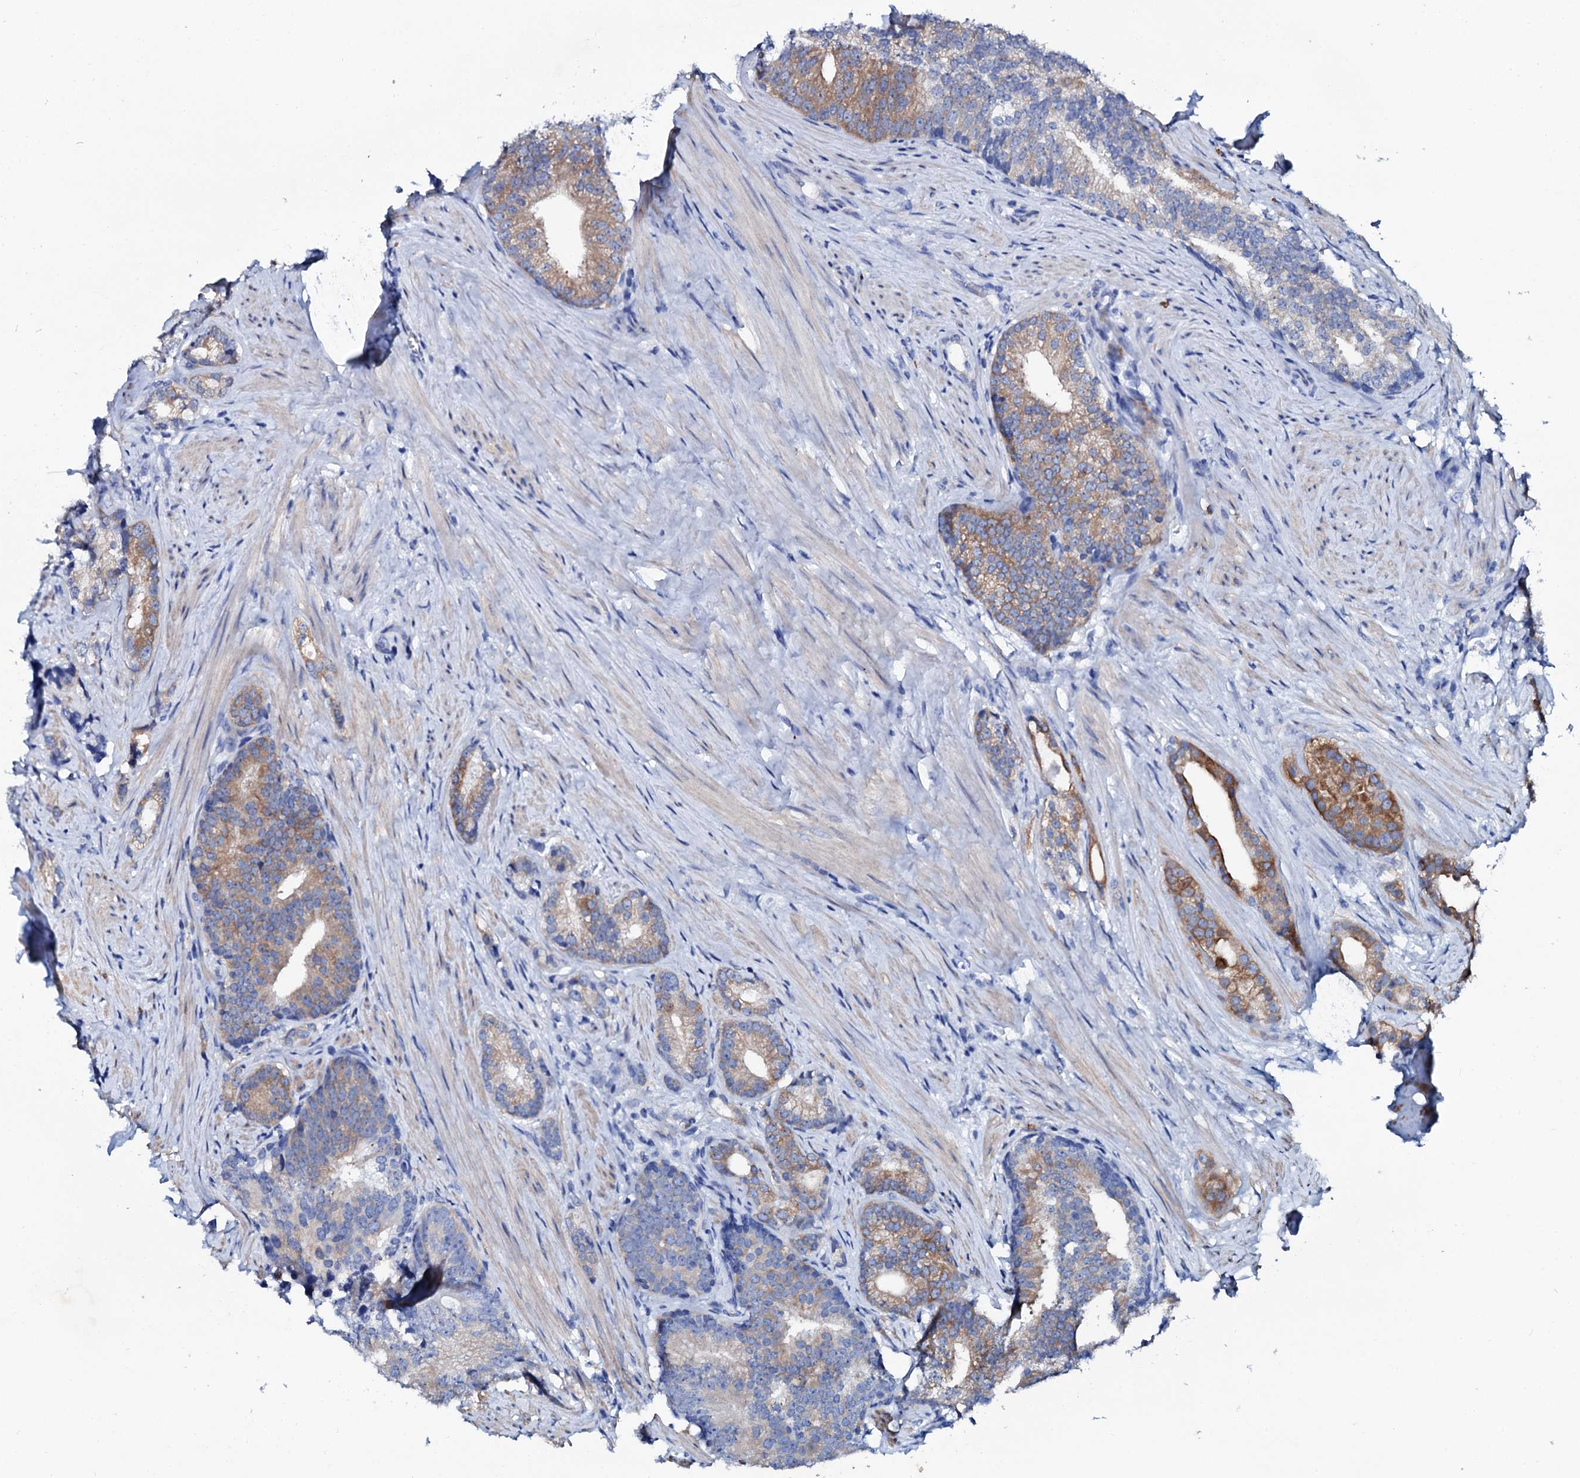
{"staining": {"intensity": "moderate", "quantity": ">75%", "location": "cytoplasmic/membranous"}, "tissue": "prostate cancer", "cell_type": "Tumor cells", "image_type": "cancer", "snomed": [{"axis": "morphology", "description": "Adenocarcinoma, Low grade"}, {"axis": "topography", "description": "Prostate"}], "caption": "High-magnification brightfield microscopy of low-grade adenocarcinoma (prostate) stained with DAB (3,3'-diaminobenzidine) (brown) and counterstained with hematoxylin (blue). tumor cells exhibit moderate cytoplasmic/membranous positivity is present in approximately>75% of cells. (Brightfield microscopy of DAB IHC at high magnification).", "gene": "GLB1L3", "patient": {"sex": "male", "age": 71}}